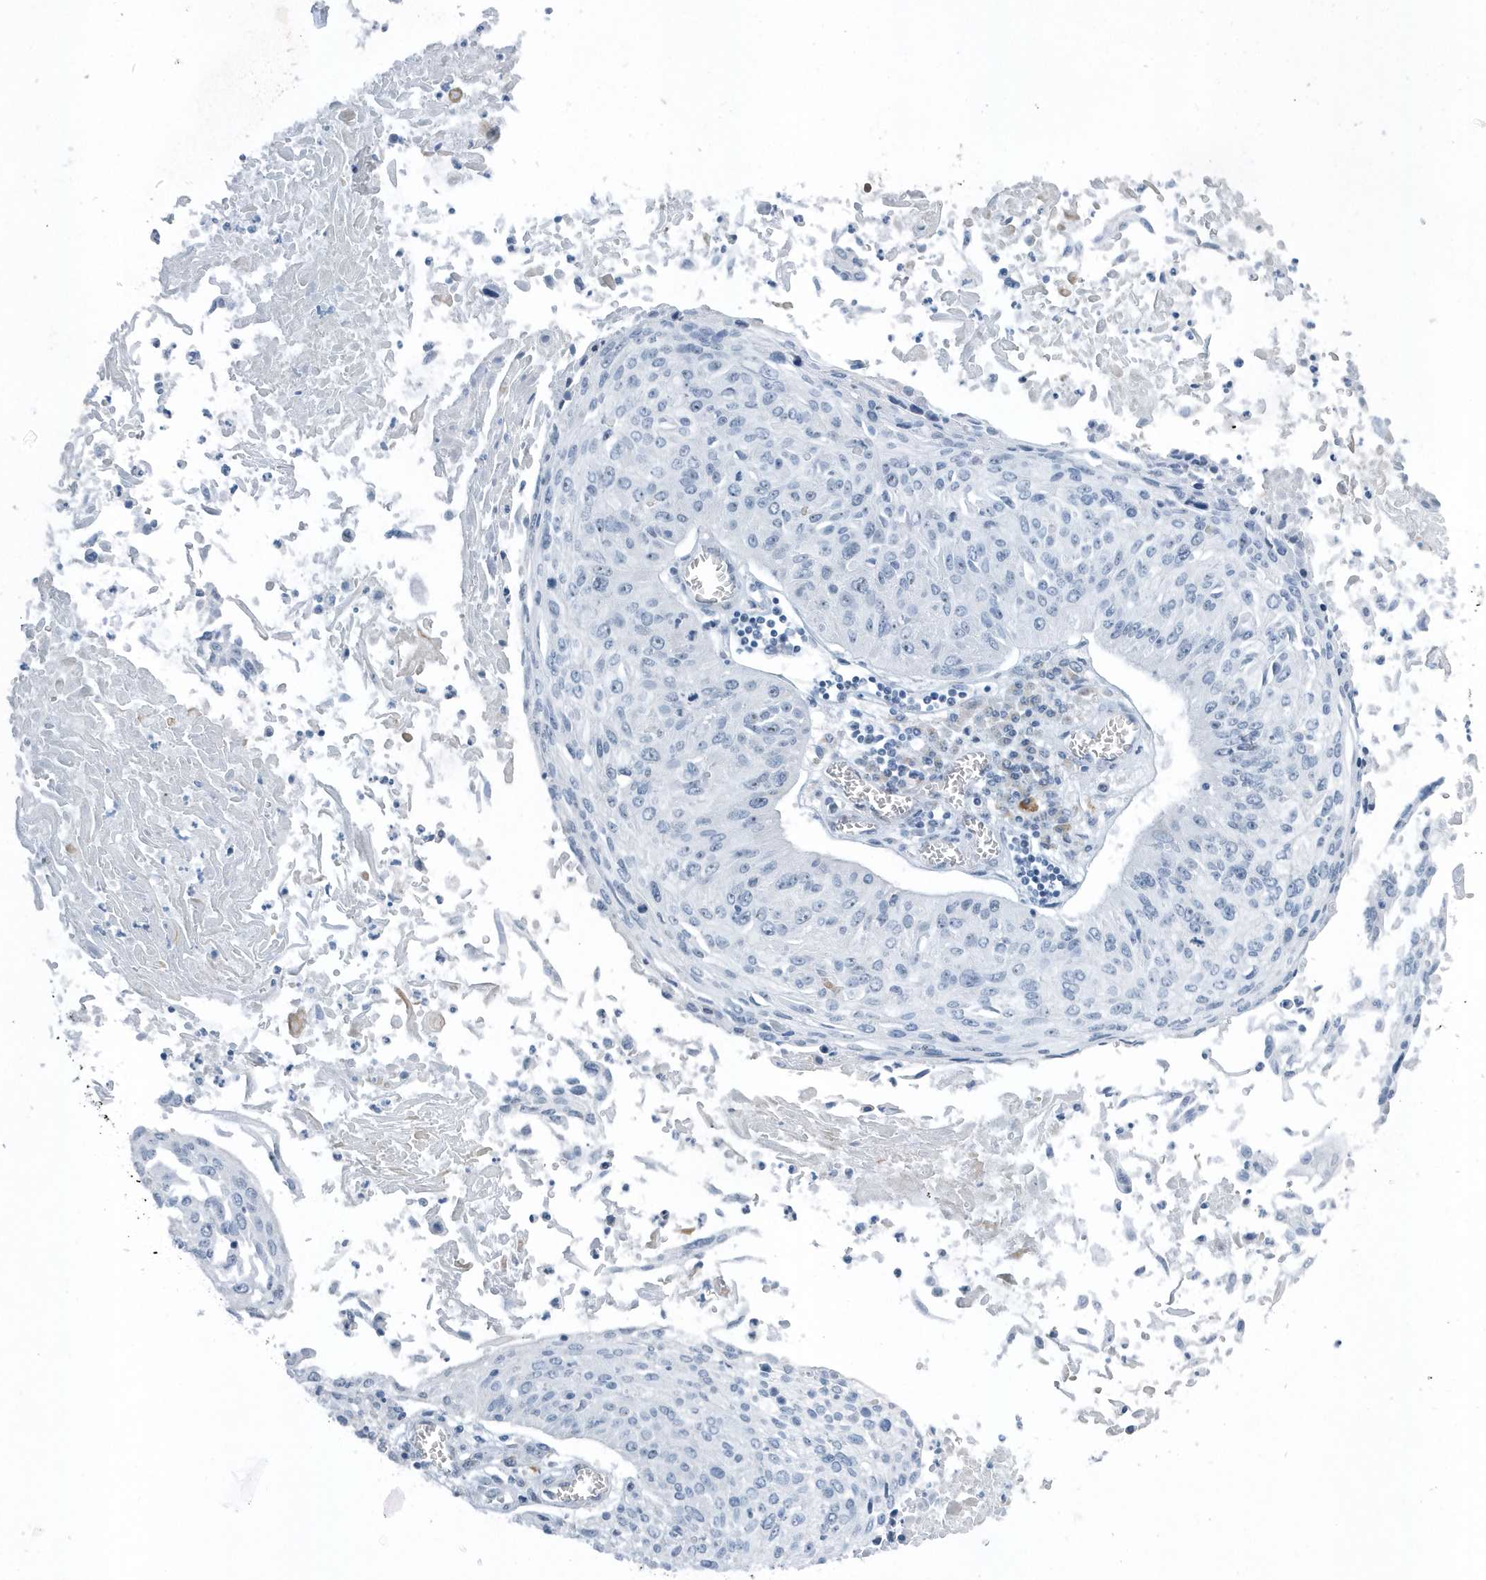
{"staining": {"intensity": "negative", "quantity": "none", "location": "none"}, "tissue": "cervical cancer", "cell_type": "Tumor cells", "image_type": "cancer", "snomed": [{"axis": "morphology", "description": "Squamous cell carcinoma, NOS"}, {"axis": "topography", "description": "Cervix"}], "caption": "Immunohistochemistry (IHC) image of neoplastic tissue: human cervical cancer stained with DAB (3,3'-diaminobenzidine) exhibits no significant protein staining in tumor cells. (DAB (3,3'-diaminobenzidine) immunohistochemistry with hematoxylin counter stain).", "gene": "RPF2", "patient": {"sex": "female", "age": 51}}